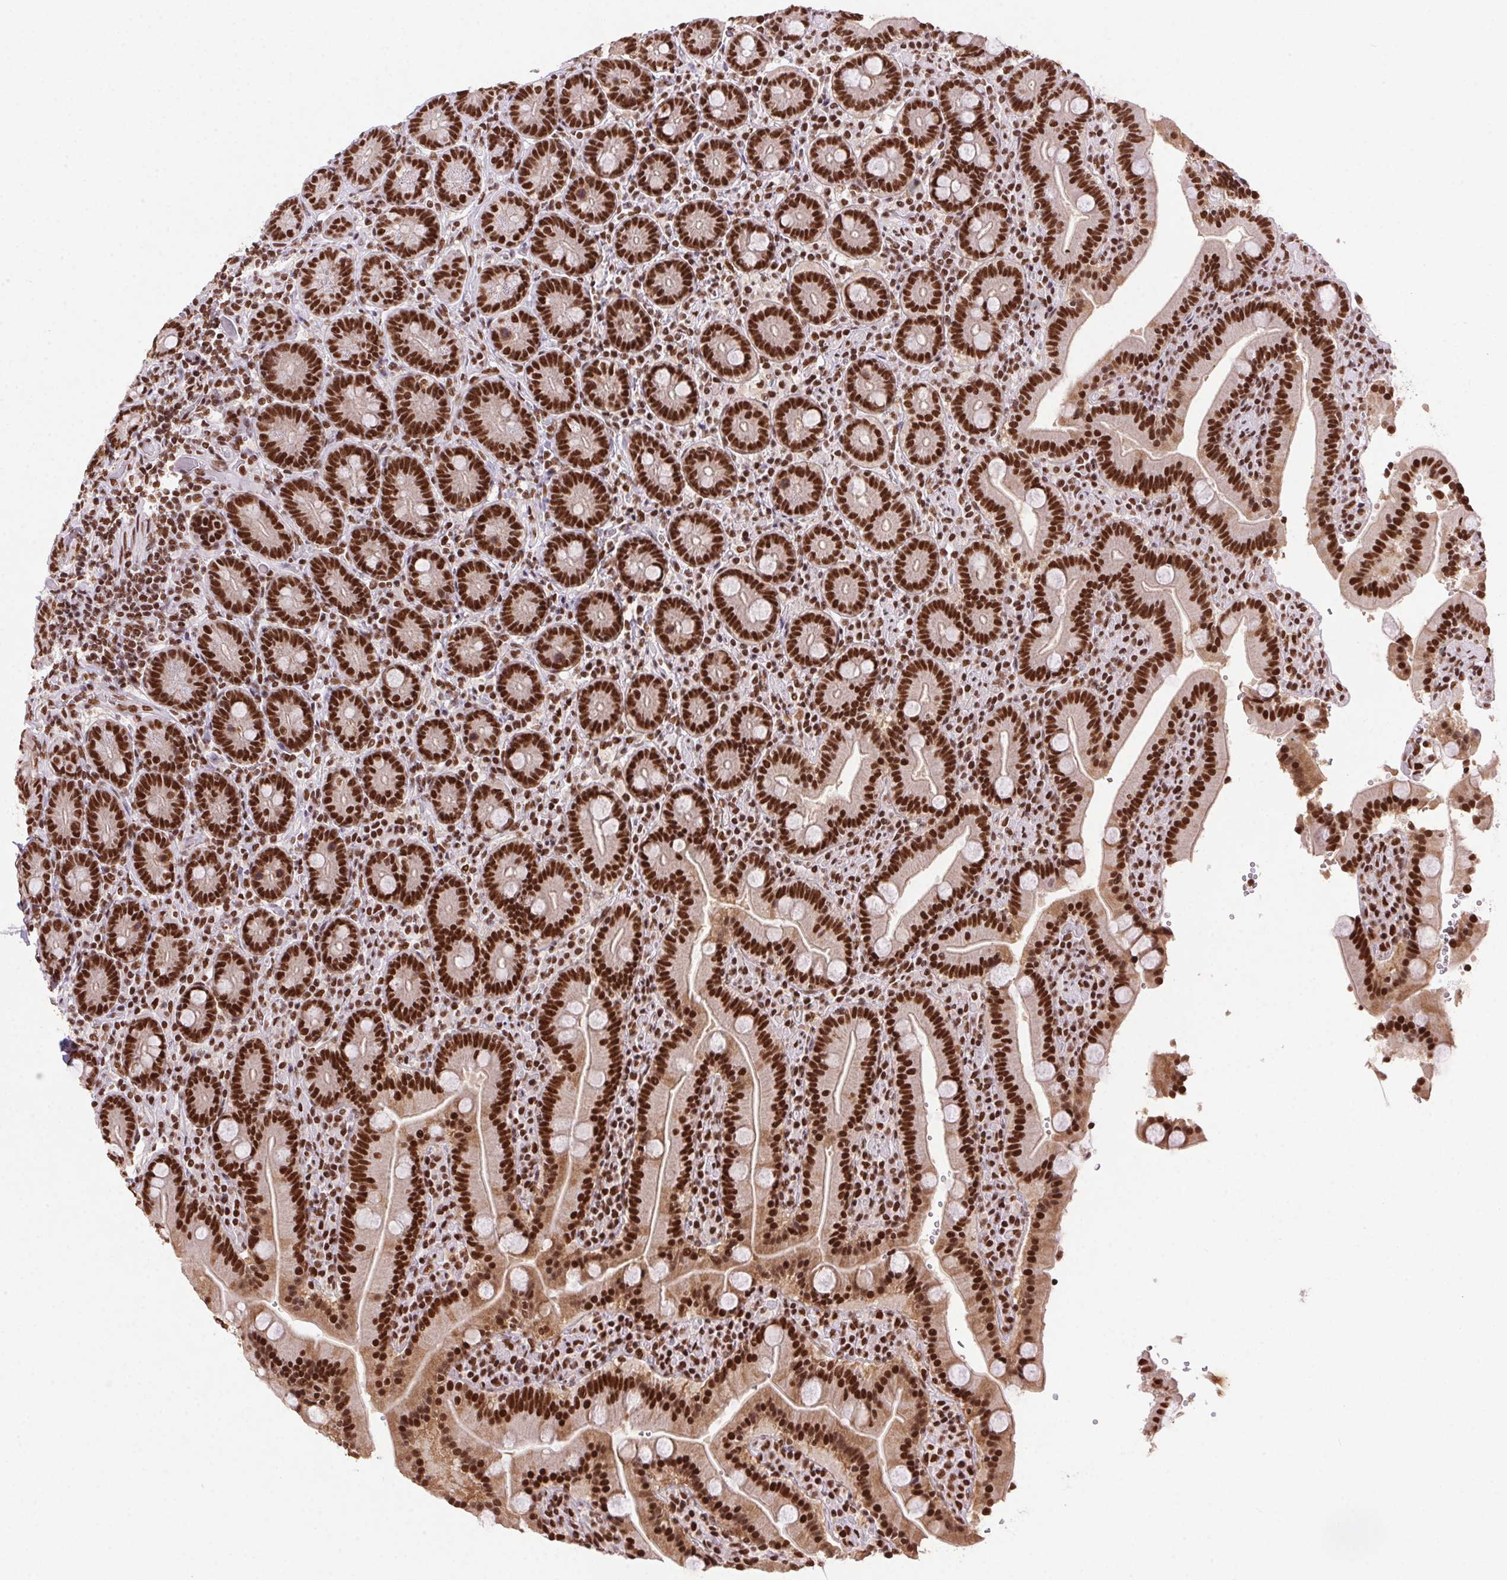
{"staining": {"intensity": "strong", "quantity": ">75%", "location": "nuclear"}, "tissue": "duodenum", "cell_type": "Glandular cells", "image_type": "normal", "snomed": [{"axis": "morphology", "description": "Normal tissue, NOS"}, {"axis": "topography", "description": "Duodenum"}], "caption": "The immunohistochemical stain highlights strong nuclear staining in glandular cells of benign duodenum.", "gene": "ZNF207", "patient": {"sex": "female", "age": 62}}